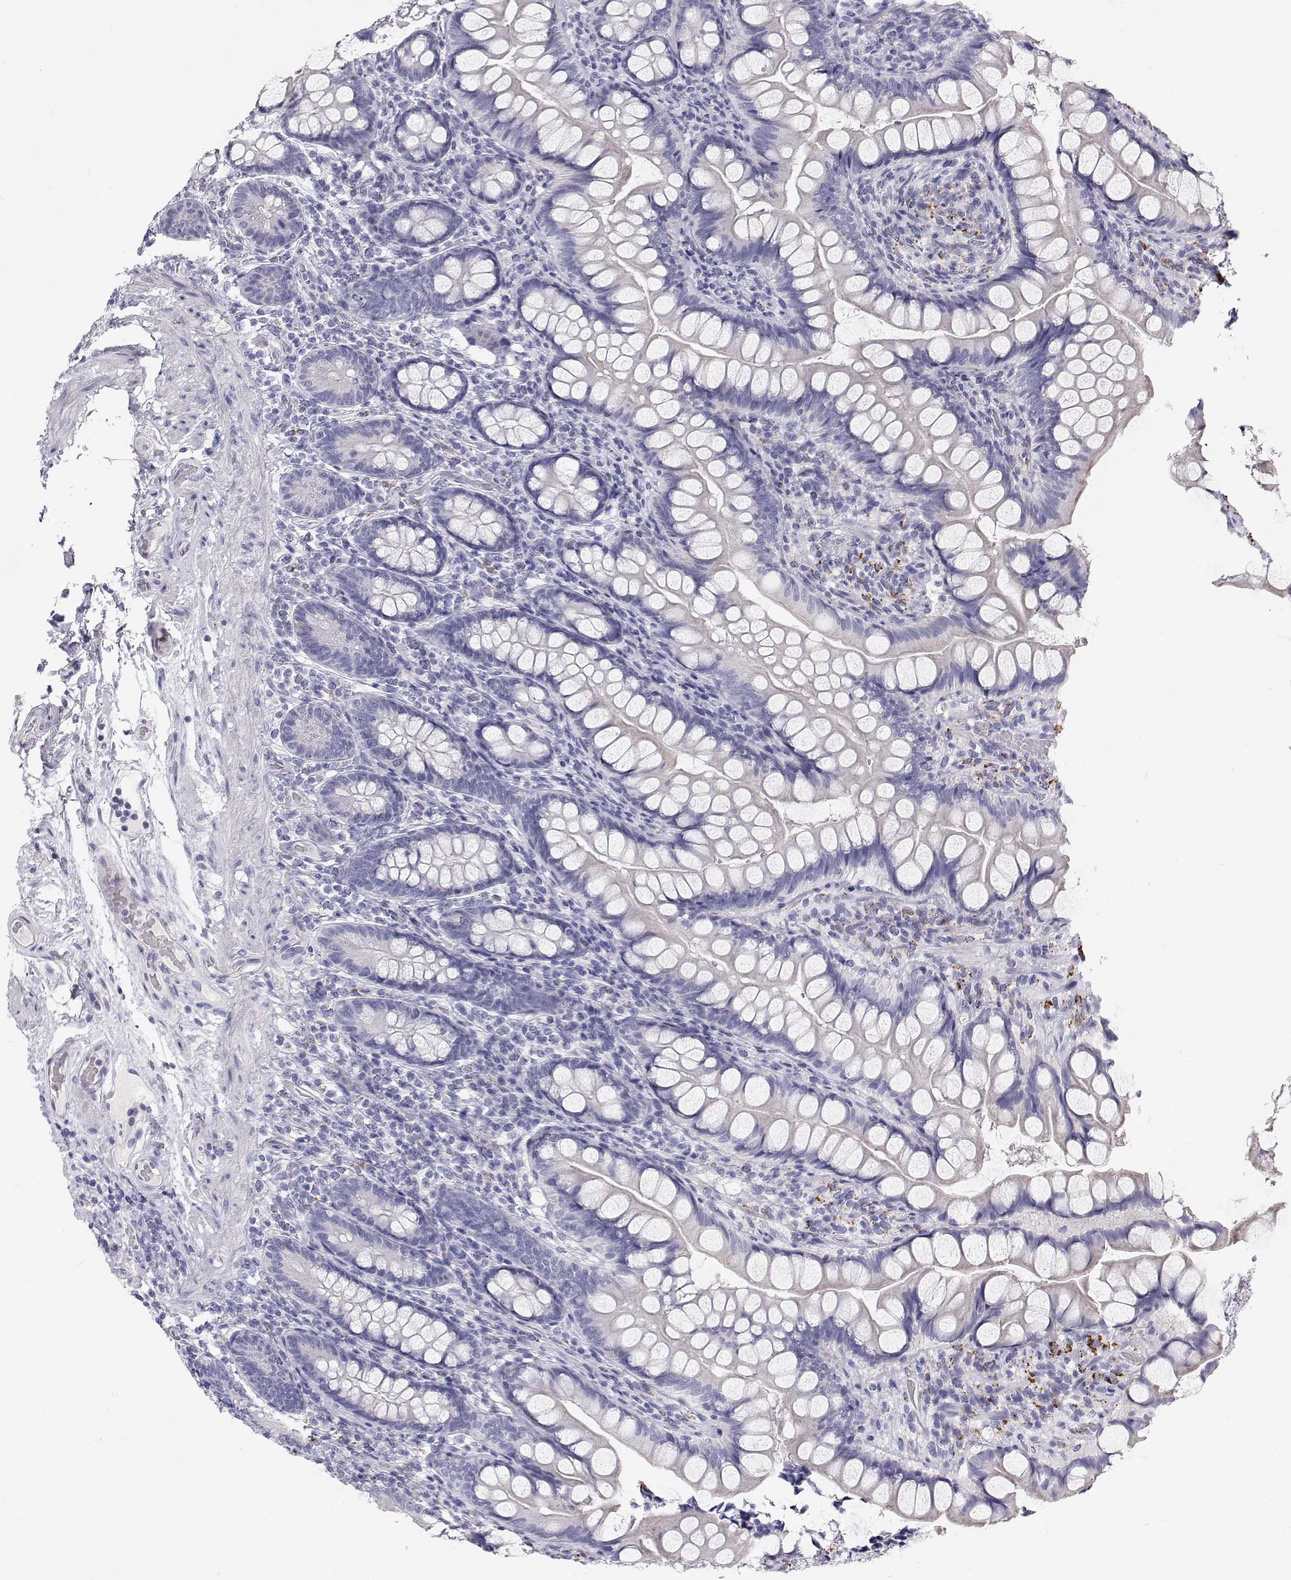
{"staining": {"intensity": "negative", "quantity": "none", "location": "none"}, "tissue": "small intestine", "cell_type": "Glandular cells", "image_type": "normal", "snomed": [{"axis": "morphology", "description": "Normal tissue, NOS"}, {"axis": "topography", "description": "Small intestine"}], "caption": "Immunohistochemical staining of normal human small intestine reveals no significant expression in glandular cells.", "gene": "NCR2", "patient": {"sex": "male", "age": 70}}